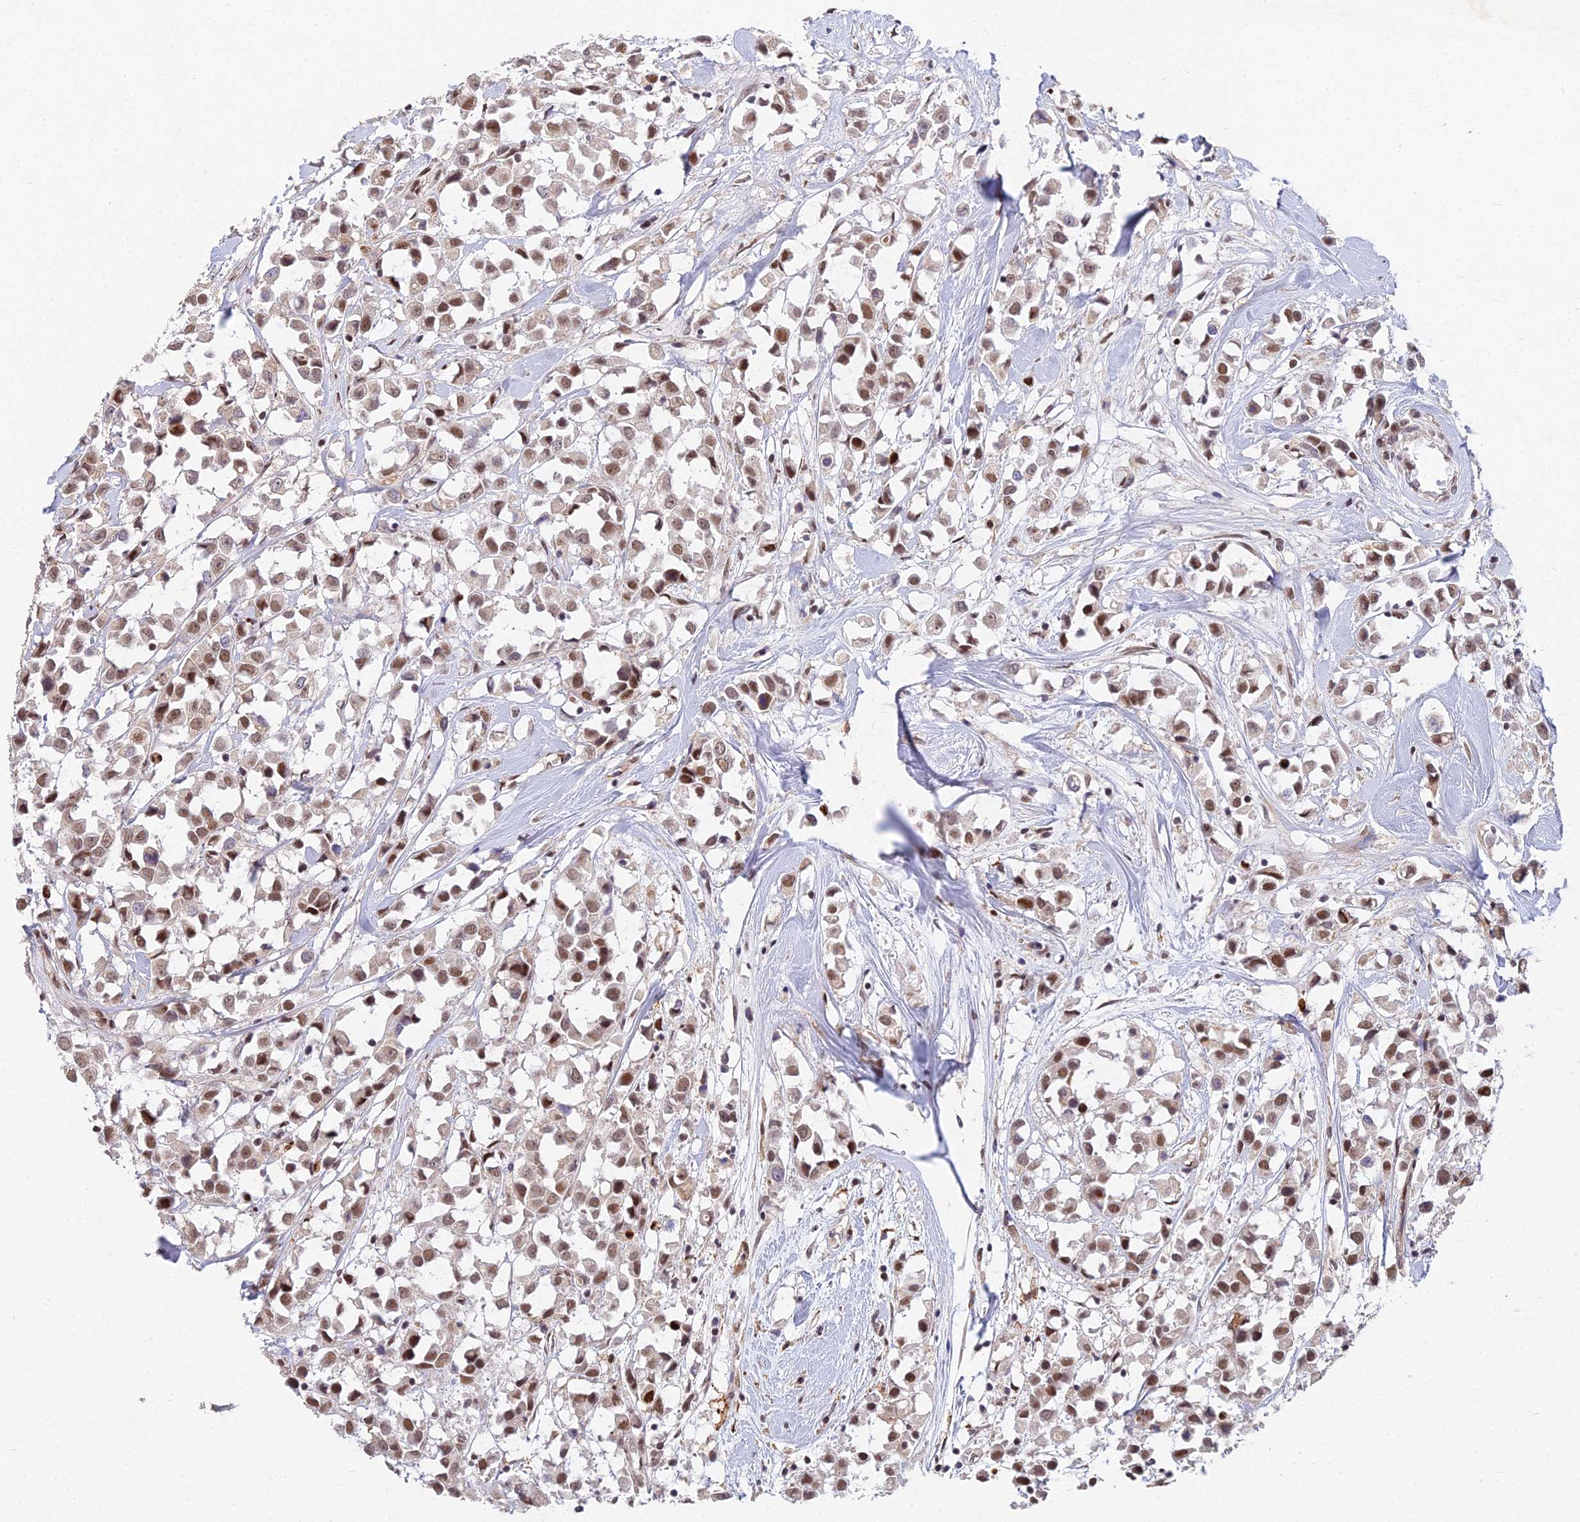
{"staining": {"intensity": "moderate", "quantity": ">75%", "location": "nuclear"}, "tissue": "breast cancer", "cell_type": "Tumor cells", "image_type": "cancer", "snomed": [{"axis": "morphology", "description": "Duct carcinoma"}, {"axis": "topography", "description": "Breast"}], "caption": "Breast cancer (invasive ductal carcinoma) stained with a protein marker shows moderate staining in tumor cells.", "gene": "ABHD17A", "patient": {"sex": "female", "age": 61}}